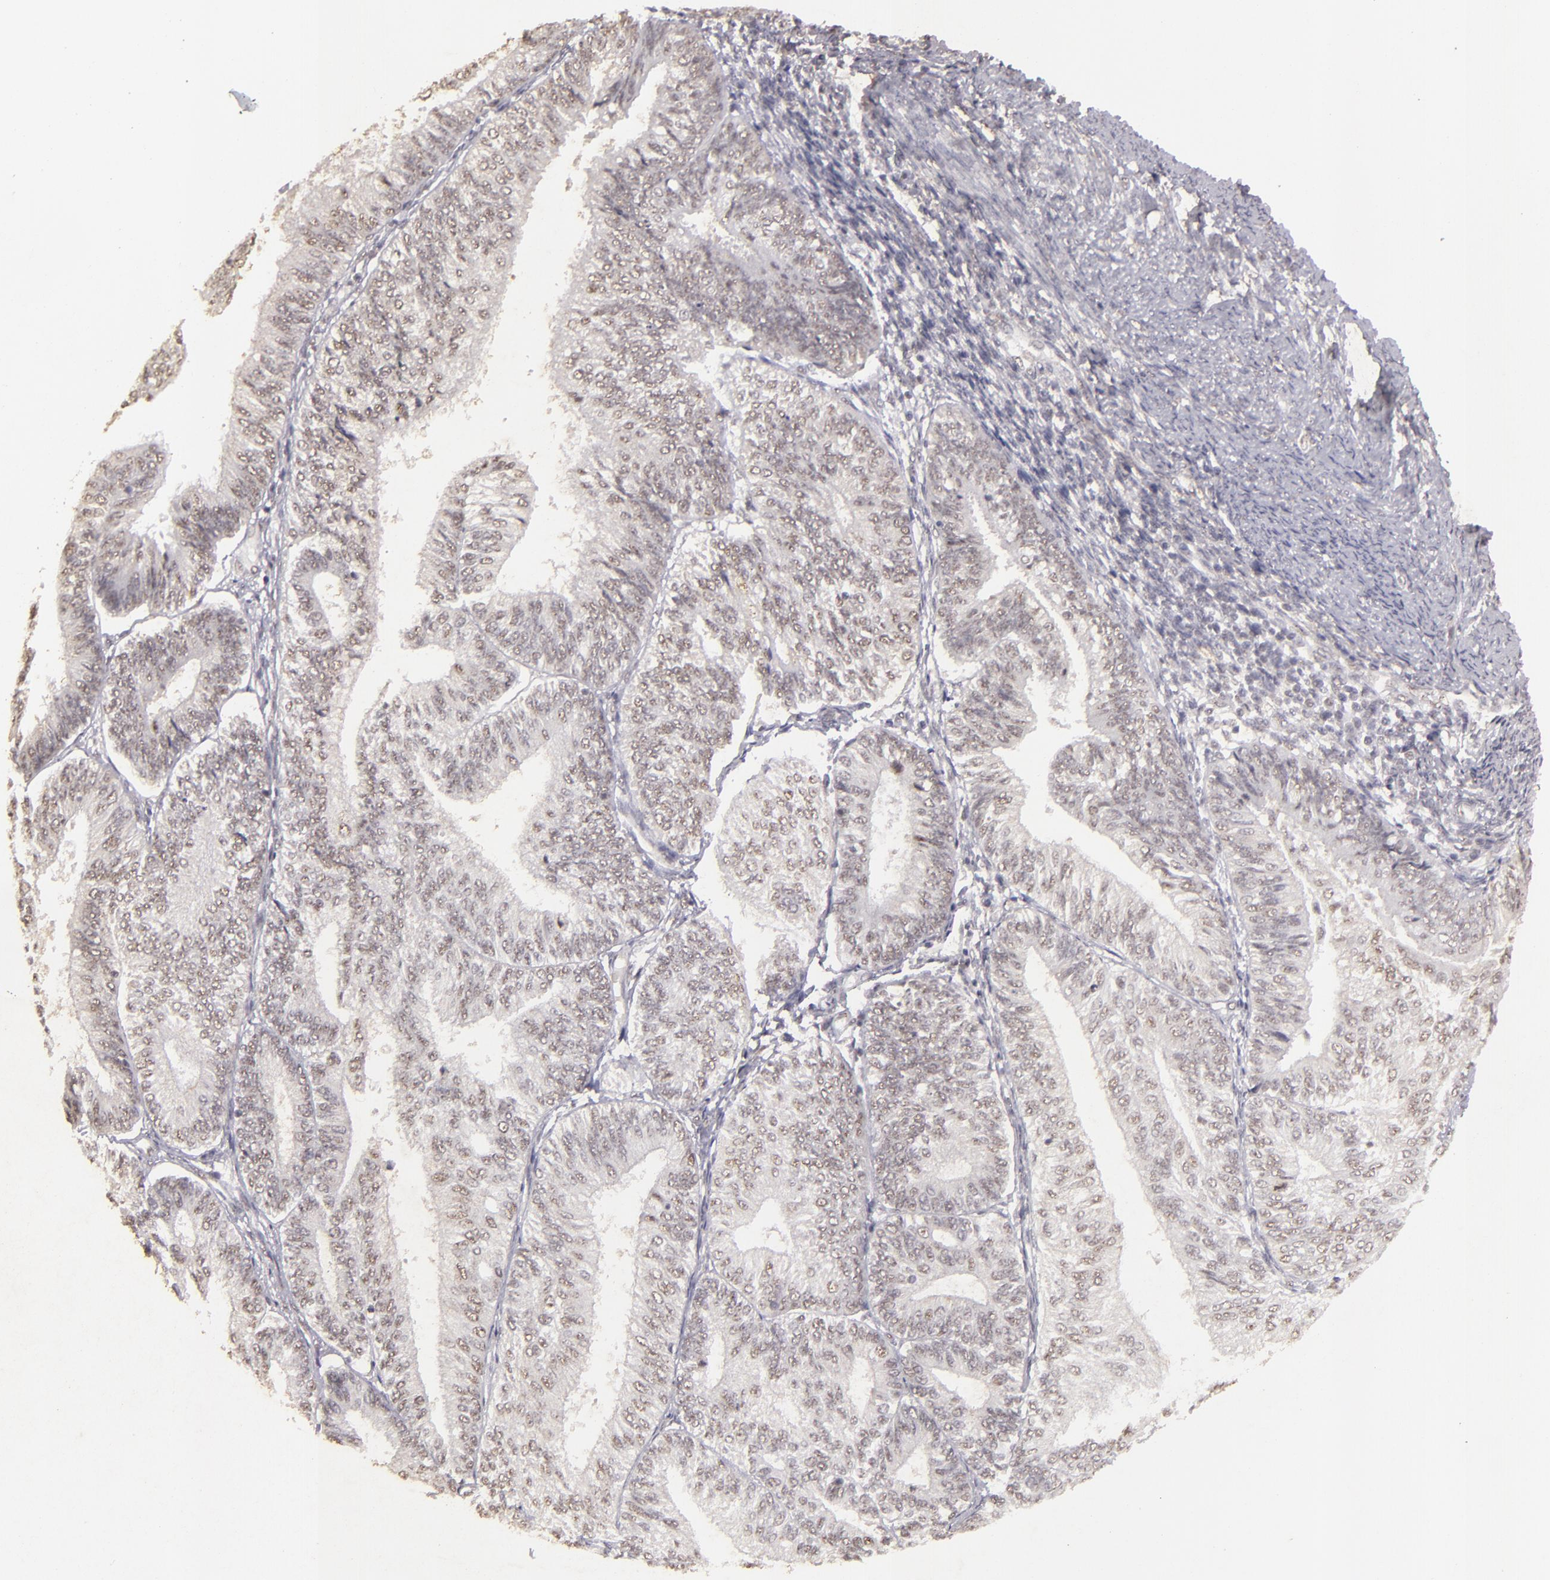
{"staining": {"intensity": "negative", "quantity": "none", "location": "none"}, "tissue": "endometrial cancer", "cell_type": "Tumor cells", "image_type": "cancer", "snomed": [{"axis": "morphology", "description": "Adenocarcinoma, NOS"}, {"axis": "topography", "description": "Endometrium"}], "caption": "High magnification brightfield microscopy of endometrial cancer (adenocarcinoma) stained with DAB (brown) and counterstained with hematoxylin (blue): tumor cells show no significant staining.", "gene": "CBX3", "patient": {"sex": "female", "age": 55}}